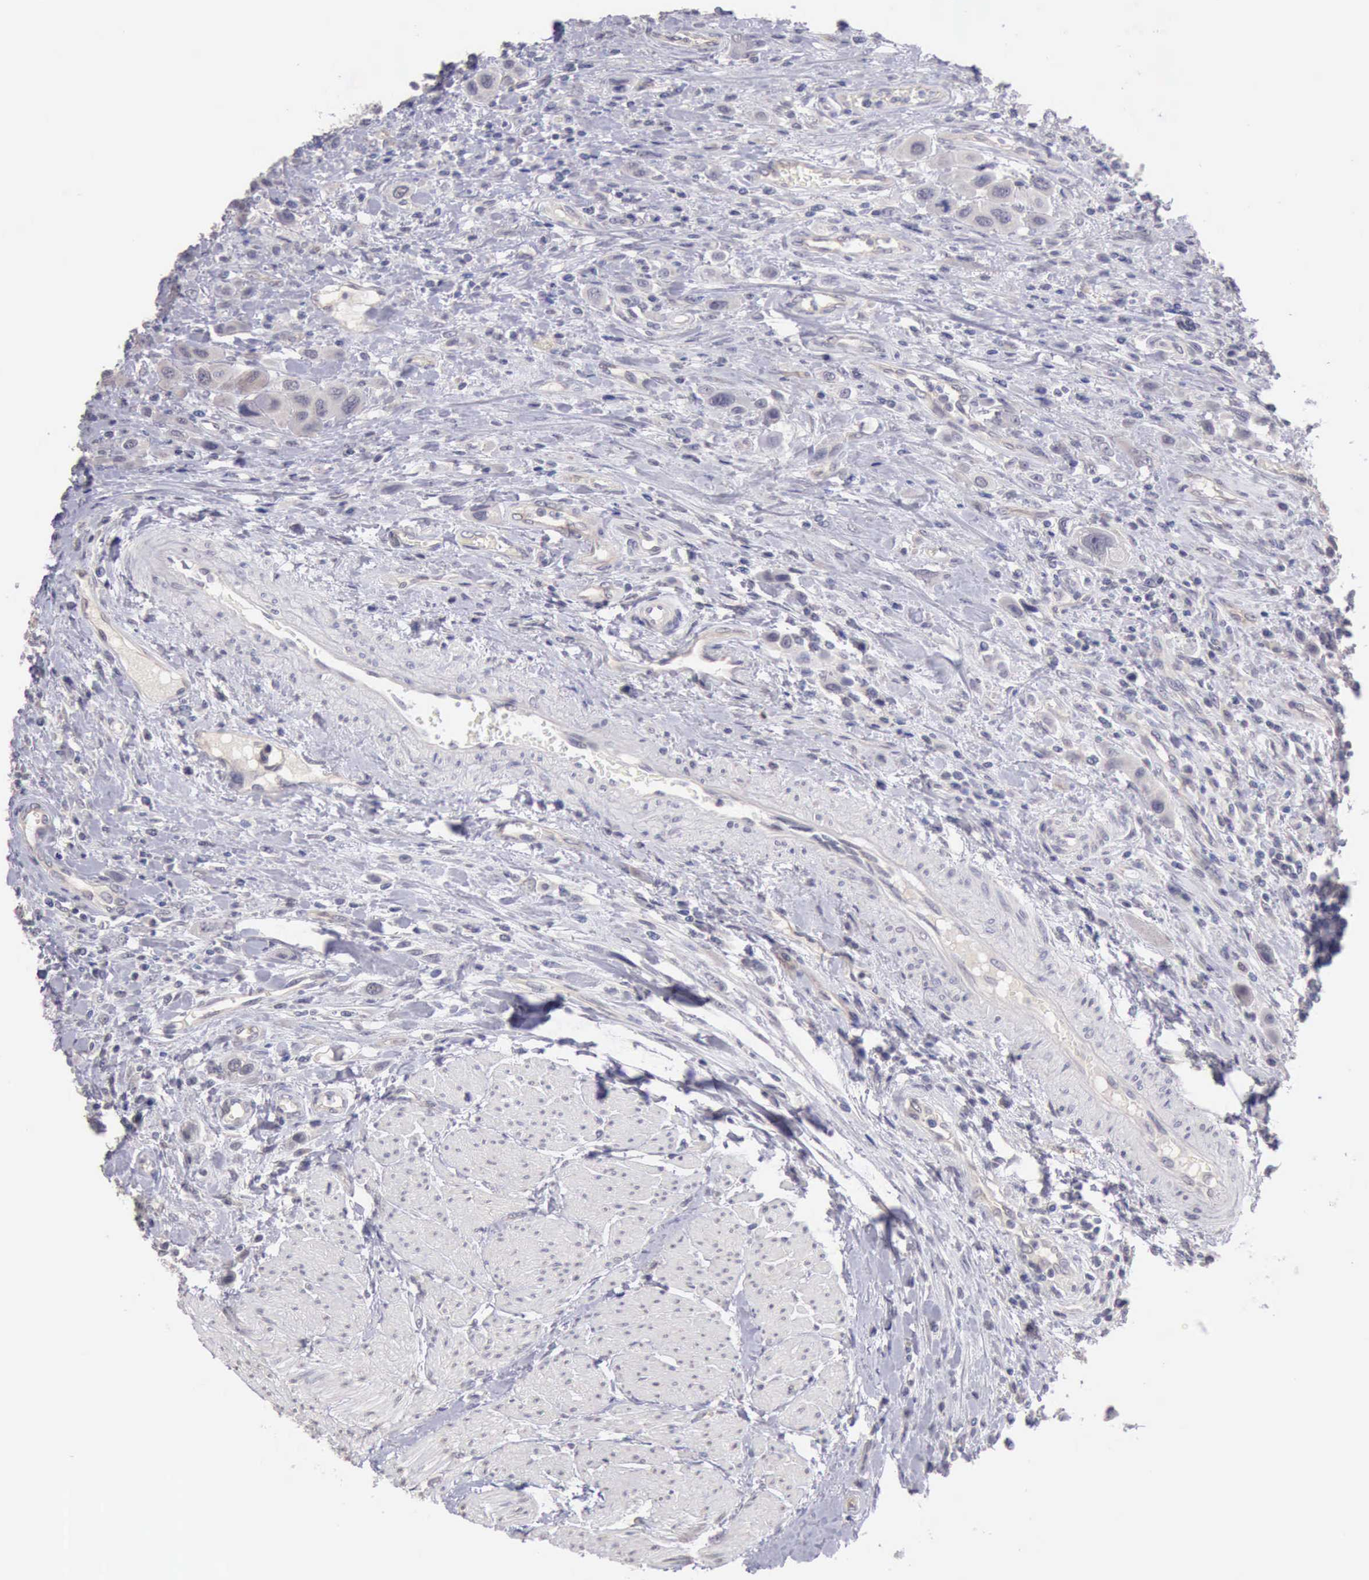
{"staining": {"intensity": "negative", "quantity": "none", "location": "none"}, "tissue": "urothelial cancer", "cell_type": "Tumor cells", "image_type": "cancer", "snomed": [{"axis": "morphology", "description": "Urothelial carcinoma, High grade"}, {"axis": "topography", "description": "Urinary bladder"}], "caption": "The immunohistochemistry micrograph has no significant staining in tumor cells of high-grade urothelial carcinoma tissue.", "gene": "KCND1", "patient": {"sex": "male", "age": 50}}